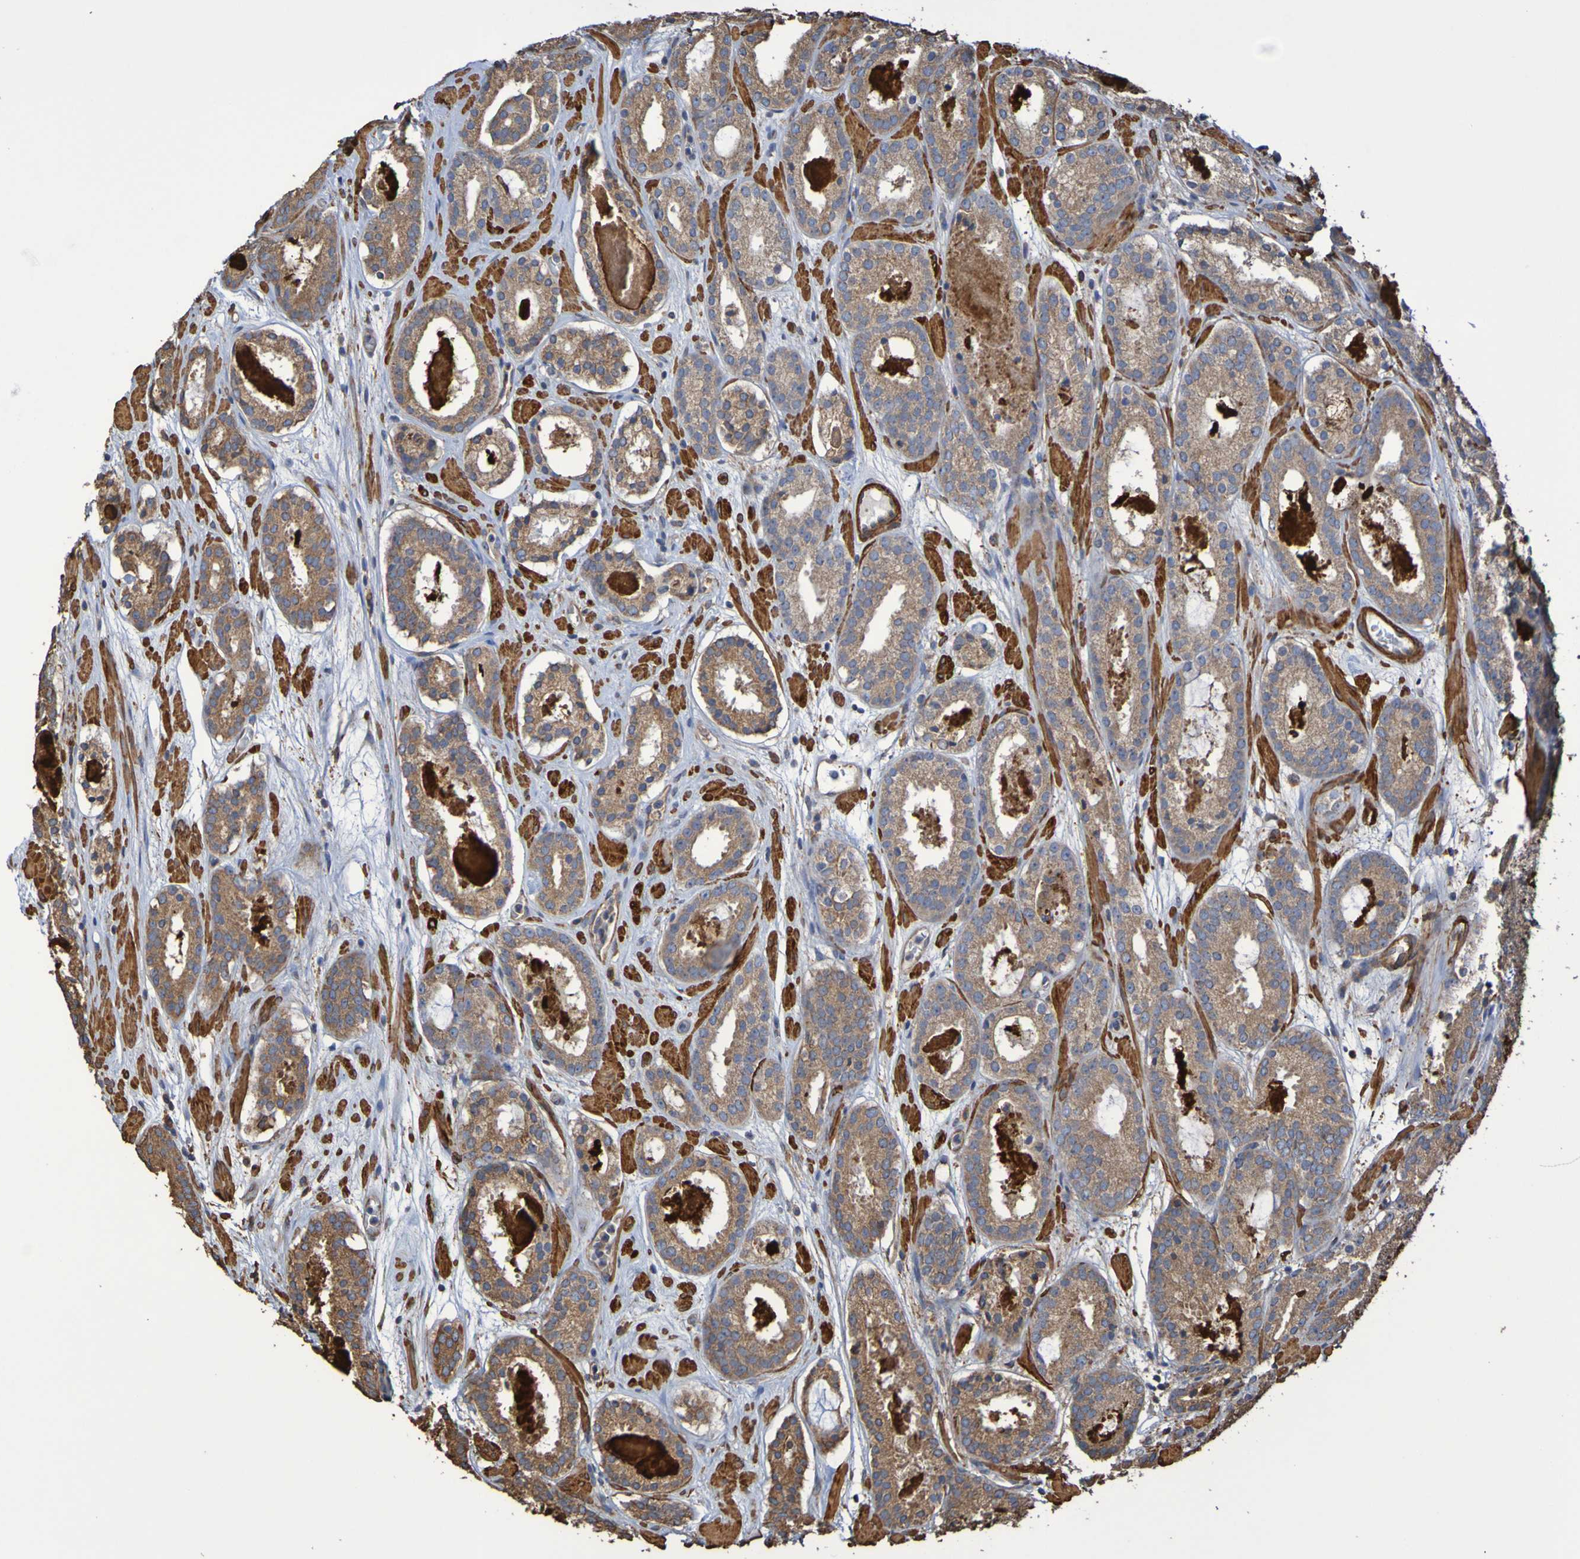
{"staining": {"intensity": "weak", "quantity": ">75%", "location": "cytoplasmic/membranous"}, "tissue": "prostate cancer", "cell_type": "Tumor cells", "image_type": "cancer", "snomed": [{"axis": "morphology", "description": "Adenocarcinoma, Low grade"}, {"axis": "topography", "description": "Prostate"}], "caption": "Prostate adenocarcinoma (low-grade) was stained to show a protein in brown. There is low levels of weak cytoplasmic/membranous positivity in about >75% of tumor cells.", "gene": "RAB11A", "patient": {"sex": "male", "age": 69}}